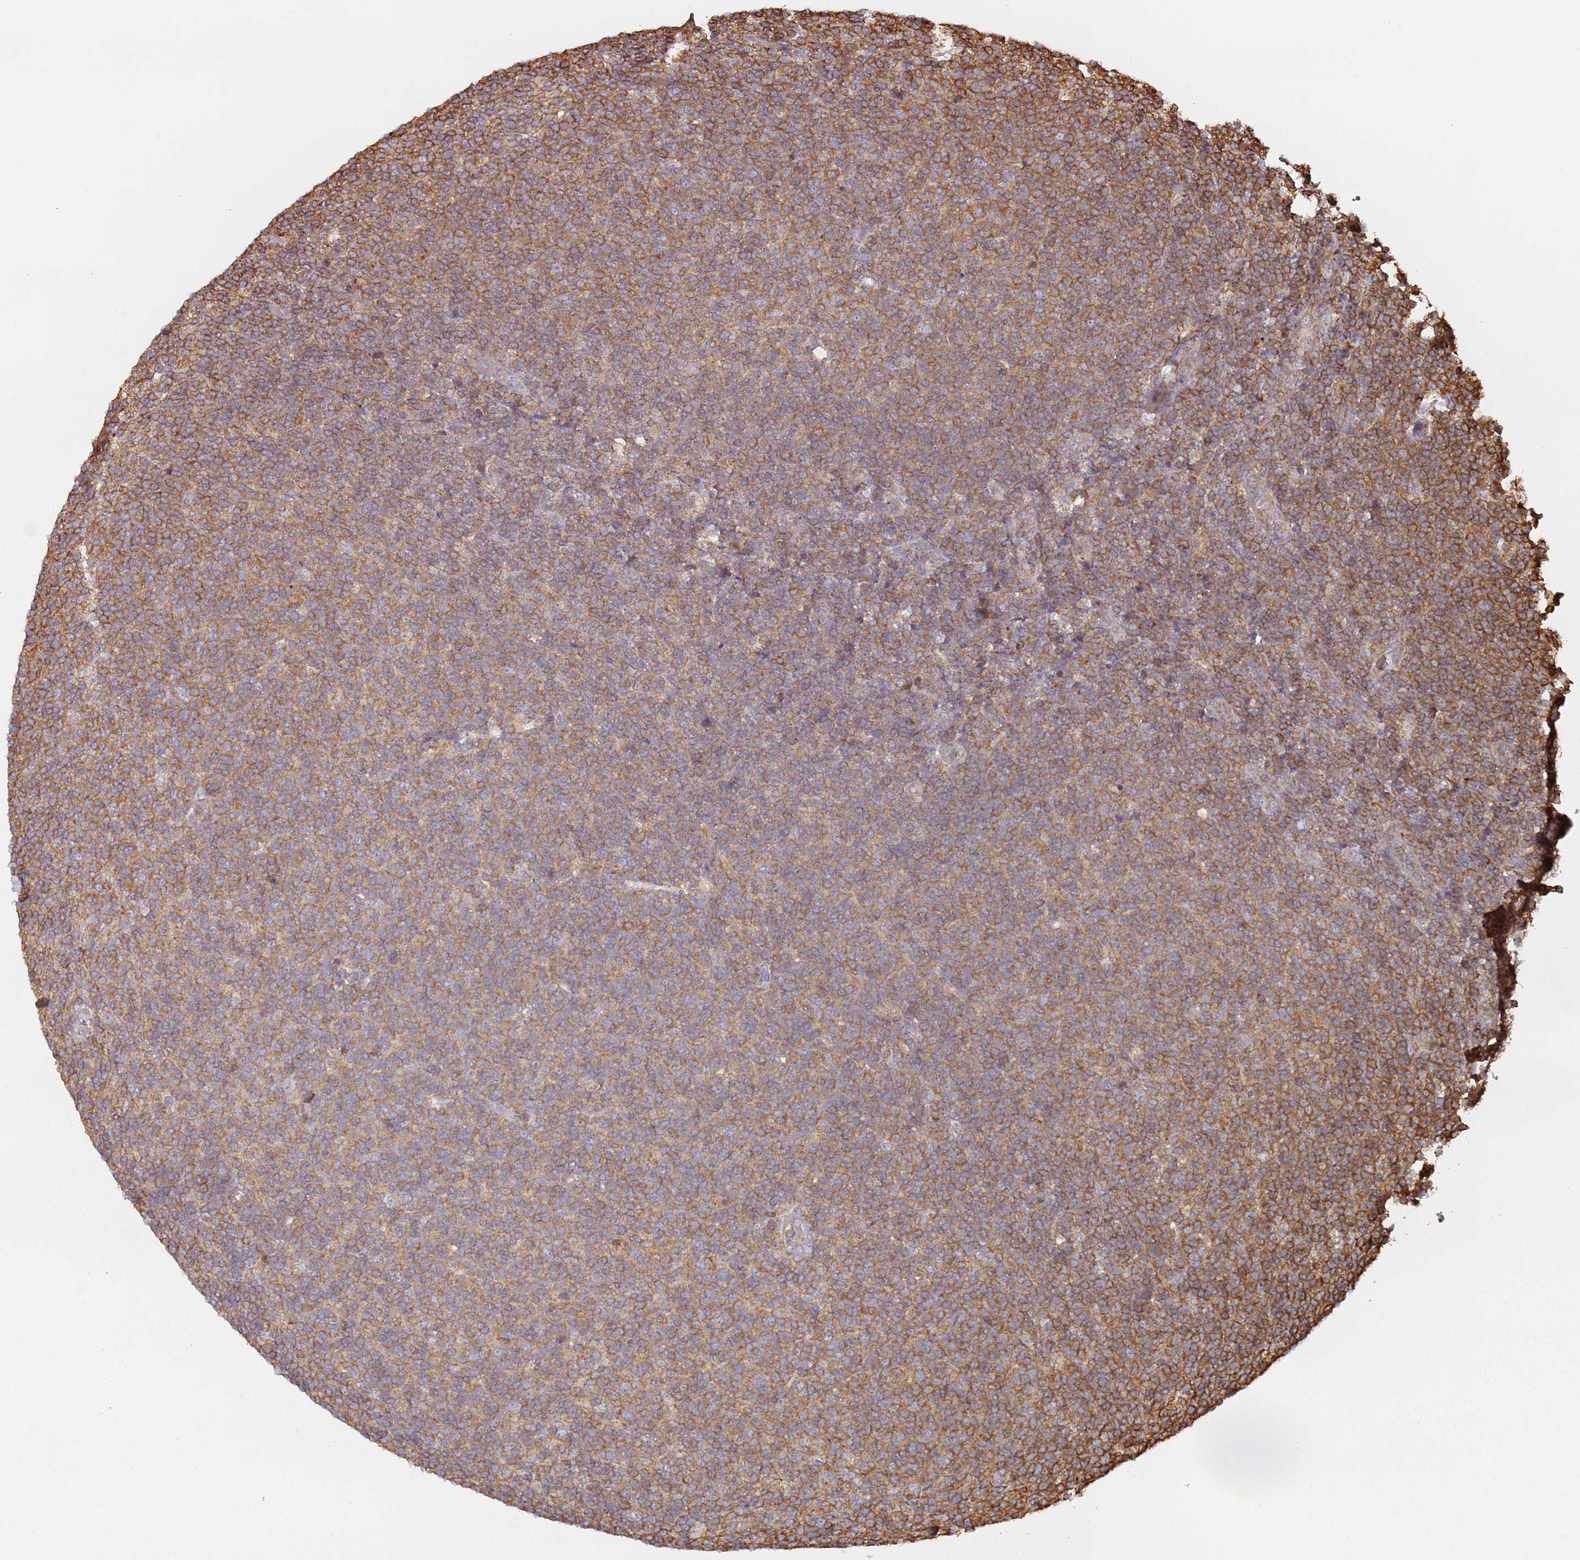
{"staining": {"intensity": "moderate", "quantity": ">75%", "location": "cytoplasmic/membranous"}, "tissue": "lymphoma", "cell_type": "Tumor cells", "image_type": "cancer", "snomed": [{"axis": "morphology", "description": "Malignant lymphoma, non-Hodgkin's type, Low grade"}, {"axis": "topography", "description": "Lymph node"}], "caption": "Protein staining reveals moderate cytoplasmic/membranous positivity in about >75% of tumor cells in malignant lymphoma, non-Hodgkin's type (low-grade).", "gene": "CYP2U1", "patient": {"sex": "male", "age": 66}}